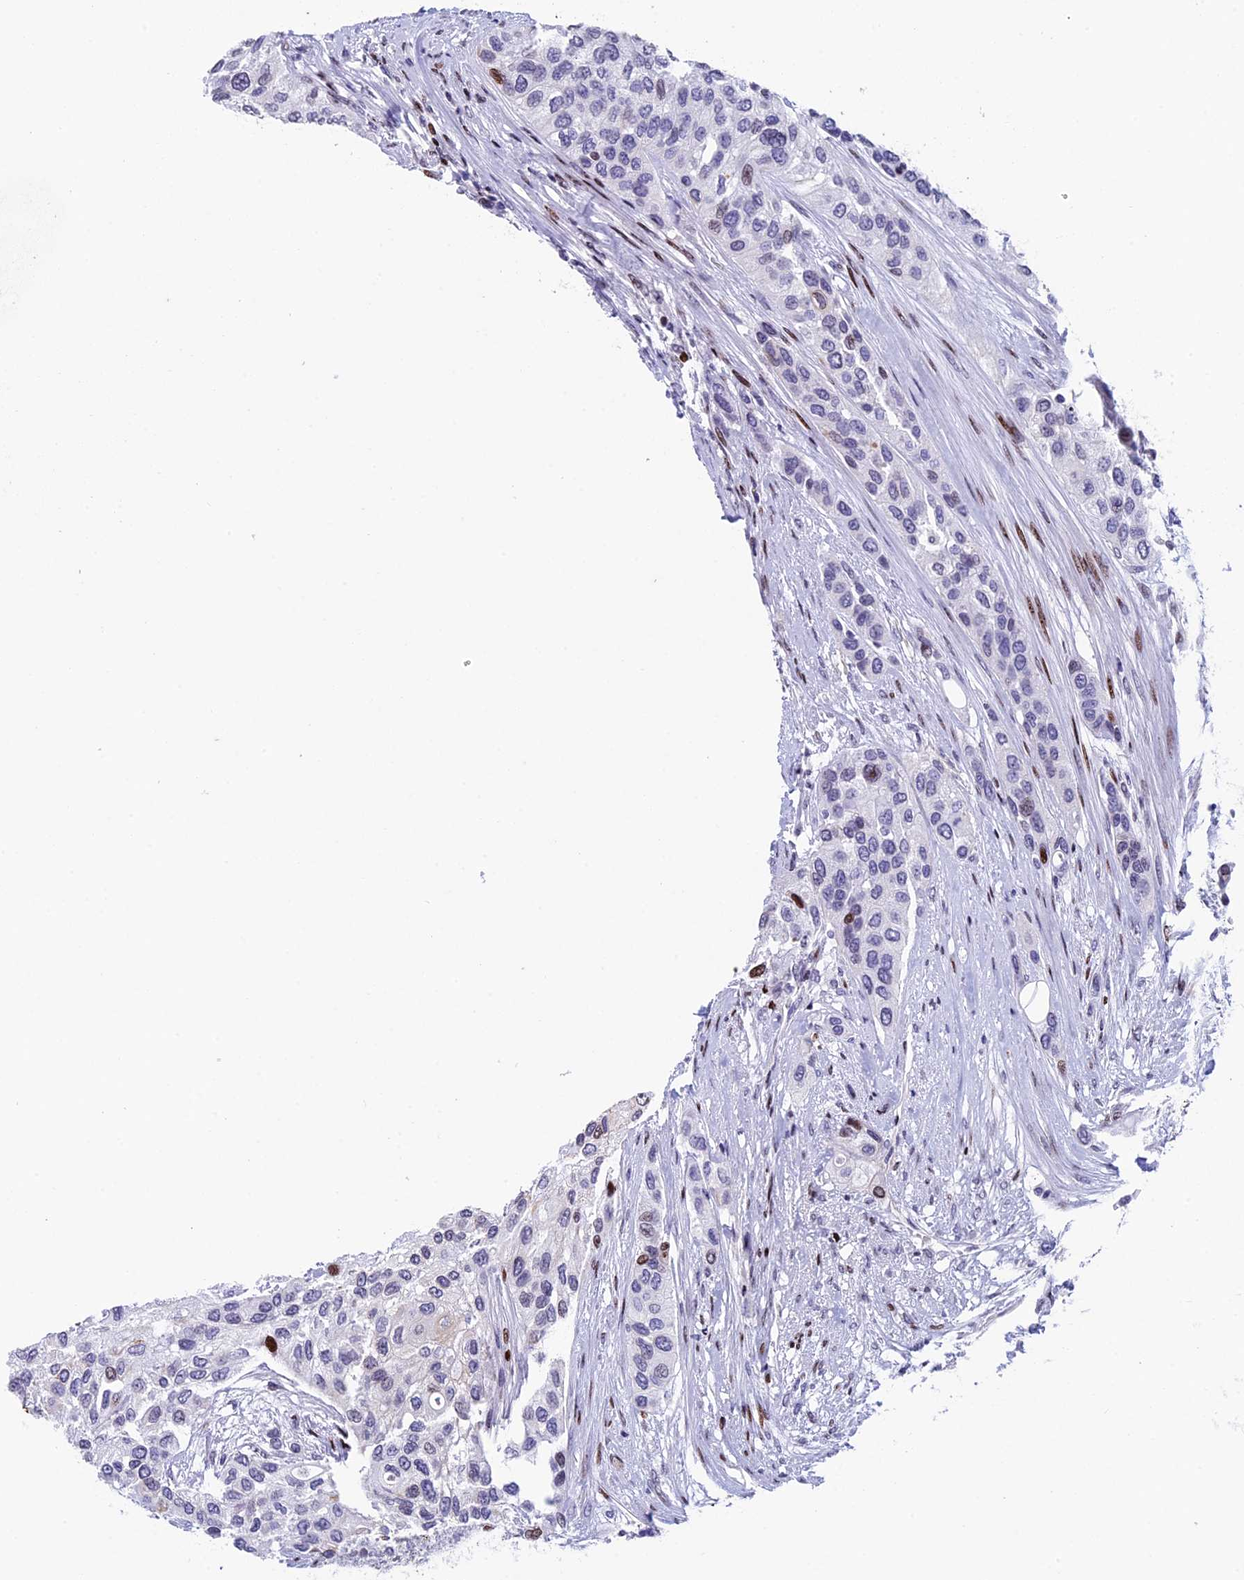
{"staining": {"intensity": "moderate", "quantity": "<25%", "location": "nuclear"}, "tissue": "urothelial cancer", "cell_type": "Tumor cells", "image_type": "cancer", "snomed": [{"axis": "morphology", "description": "Normal tissue, NOS"}, {"axis": "morphology", "description": "Urothelial carcinoma, High grade"}, {"axis": "topography", "description": "Vascular tissue"}, {"axis": "topography", "description": "Urinary bladder"}], "caption": "An immunohistochemistry micrograph of neoplastic tissue is shown. Protein staining in brown highlights moderate nuclear positivity in high-grade urothelial carcinoma within tumor cells.", "gene": "BTBD3", "patient": {"sex": "female", "age": 56}}